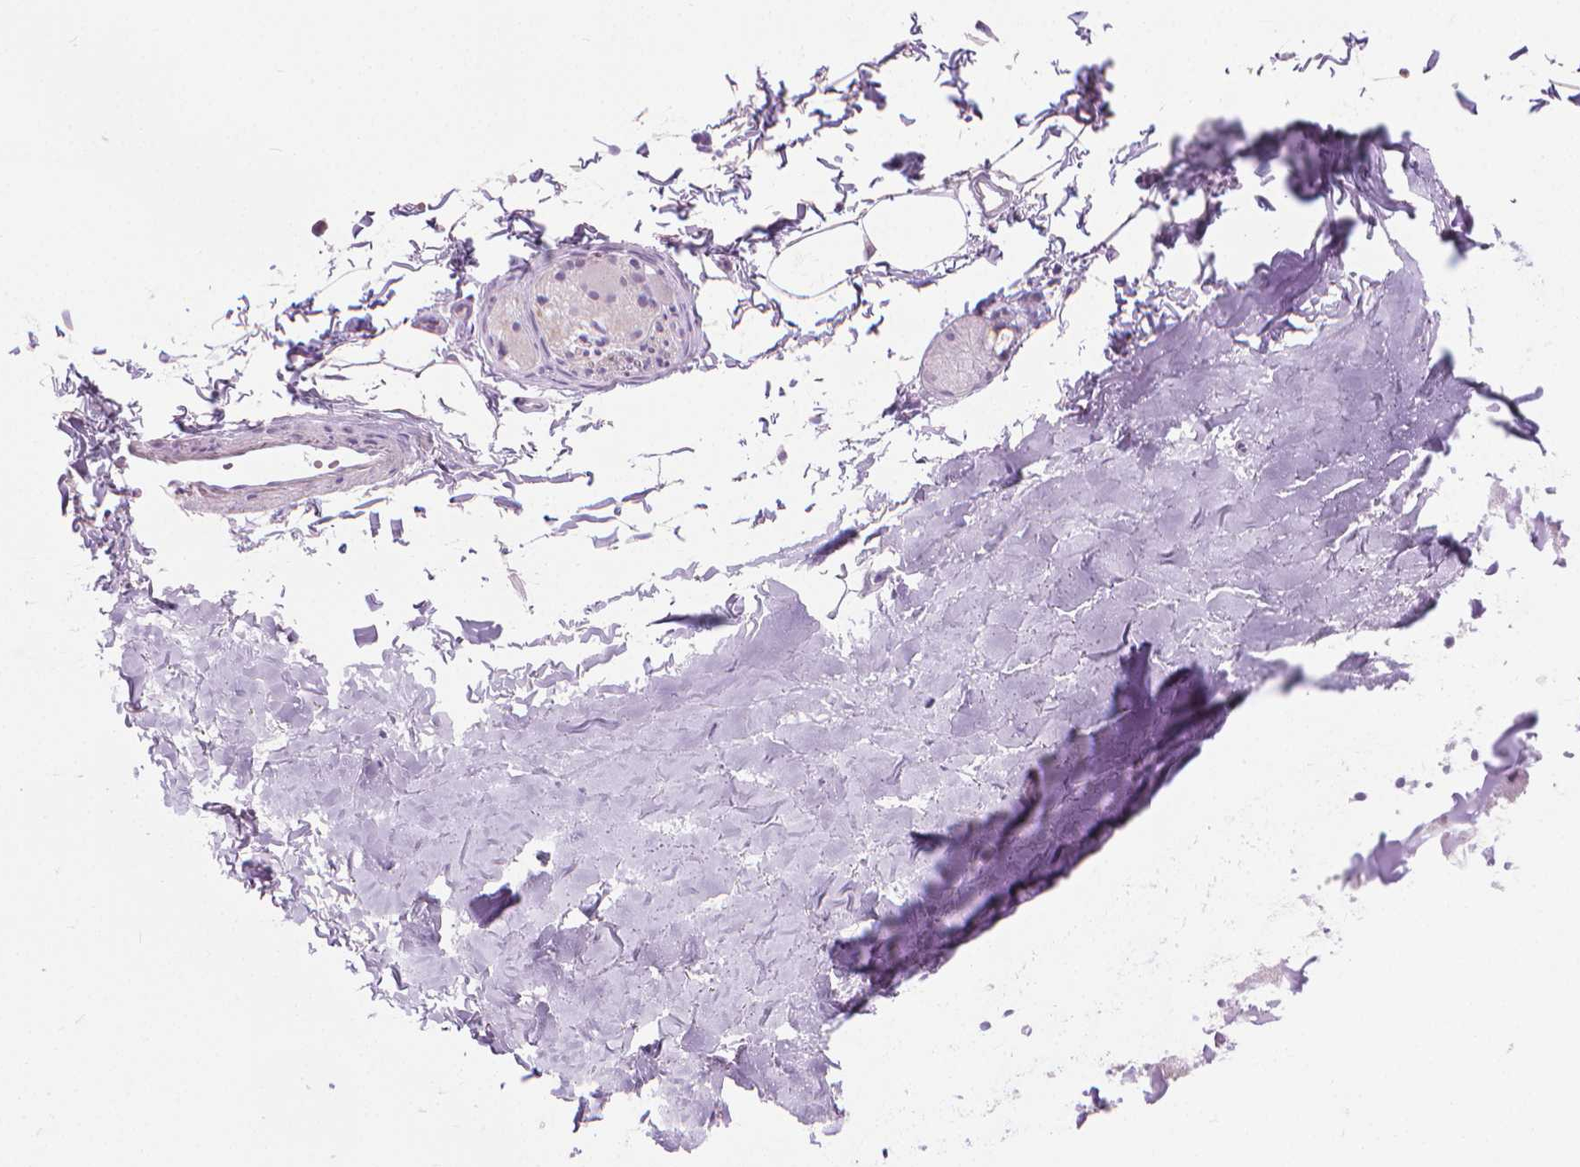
{"staining": {"intensity": "negative", "quantity": "none", "location": "none"}, "tissue": "adipose tissue", "cell_type": "Adipocytes", "image_type": "normal", "snomed": [{"axis": "morphology", "description": "Normal tissue, NOS"}, {"axis": "topography", "description": "Cartilage tissue"}, {"axis": "topography", "description": "Bronchus"}], "caption": "An IHC micrograph of unremarkable adipose tissue is shown. There is no staining in adipocytes of adipose tissue.", "gene": "CFAP52", "patient": {"sex": "female", "age": 79}}